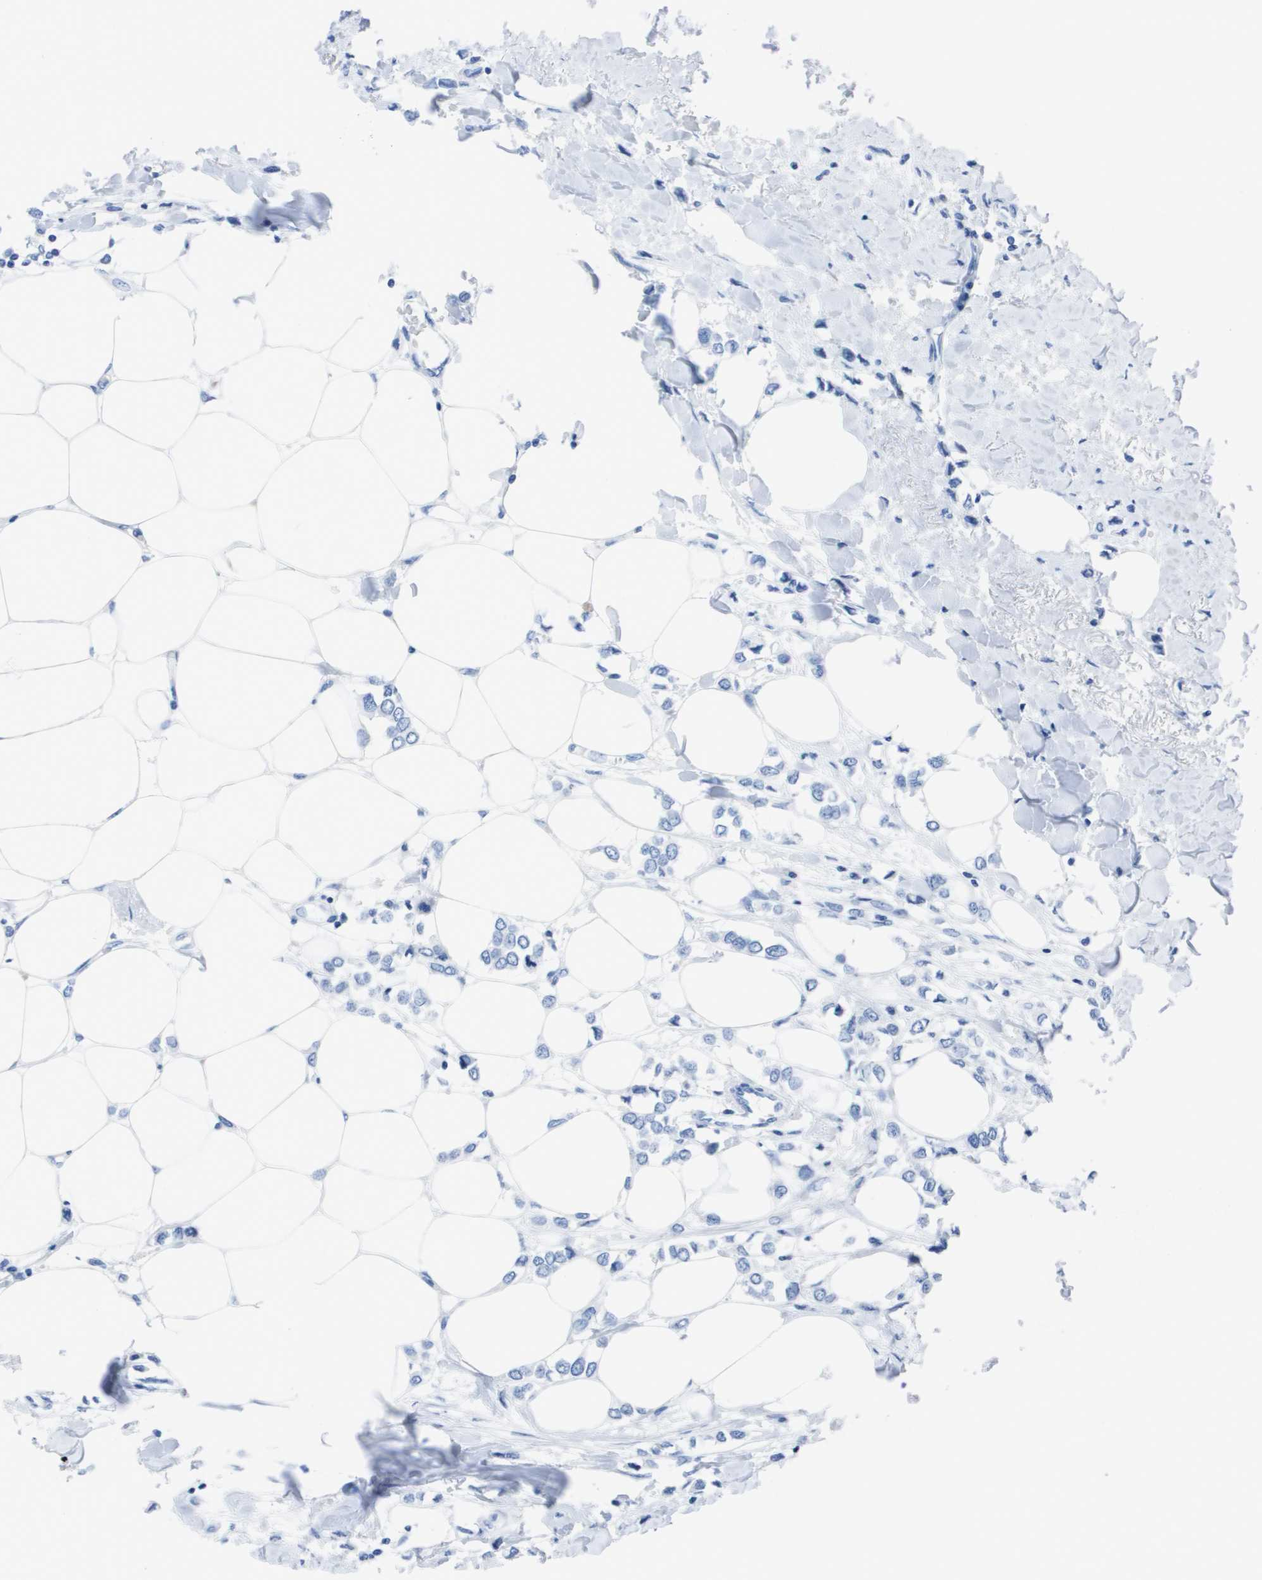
{"staining": {"intensity": "negative", "quantity": "none", "location": "none"}, "tissue": "breast cancer", "cell_type": "Tumor cells", "image_type": "cancer", "snomed": [{"axis": "morphology", "description": "Lobular carcinoma"}, {"axis": "topography", "description": "Breast"}], "caption": "Lobular carcinoma (breast) was stained to show a protein in brown. There is no significant positivity in tumor cells.", "gene": "KCNA3", "patient": {"sex": "female", "age": 51}}